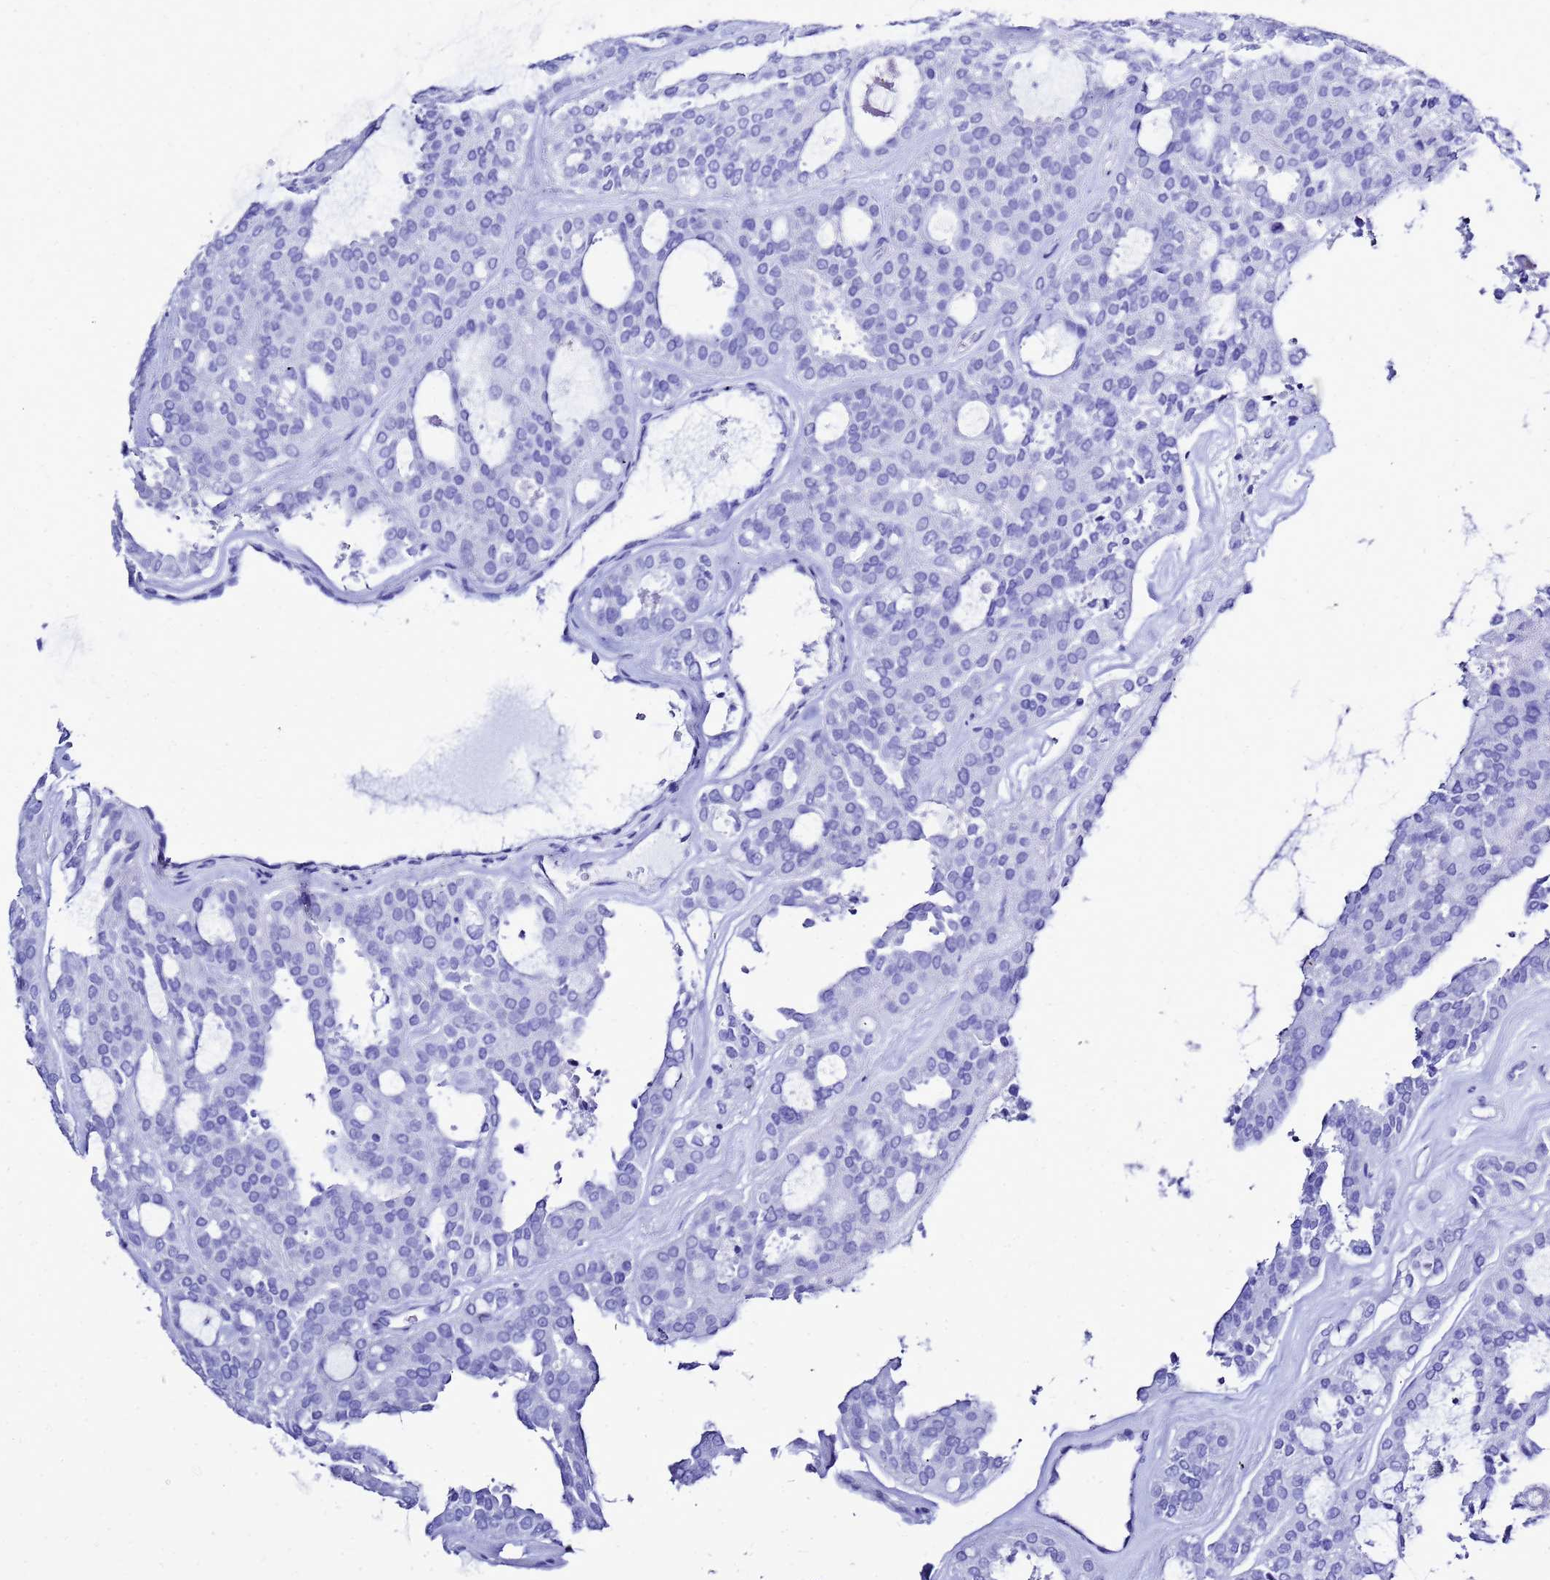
{"staining": {"intensity": "negative", "quantity": "none", "location": "none"}, "tissue": "thyroid cancer", "cell_type": "Tumor cells", "image_type": "cancer", "snomed": [{"axis": "morphology", "description": "Follicular adenoma carcinoma, NOS"}, {"axis": "topography", "description": "Thyroid gland"}], "caption": "Photomicrograph shows no significant protein positivity in tumor cells of follicular adenoma carcinoma (thyroid).", "gene": "LIPF", "patient": {"sex": "male", "age": 75}}